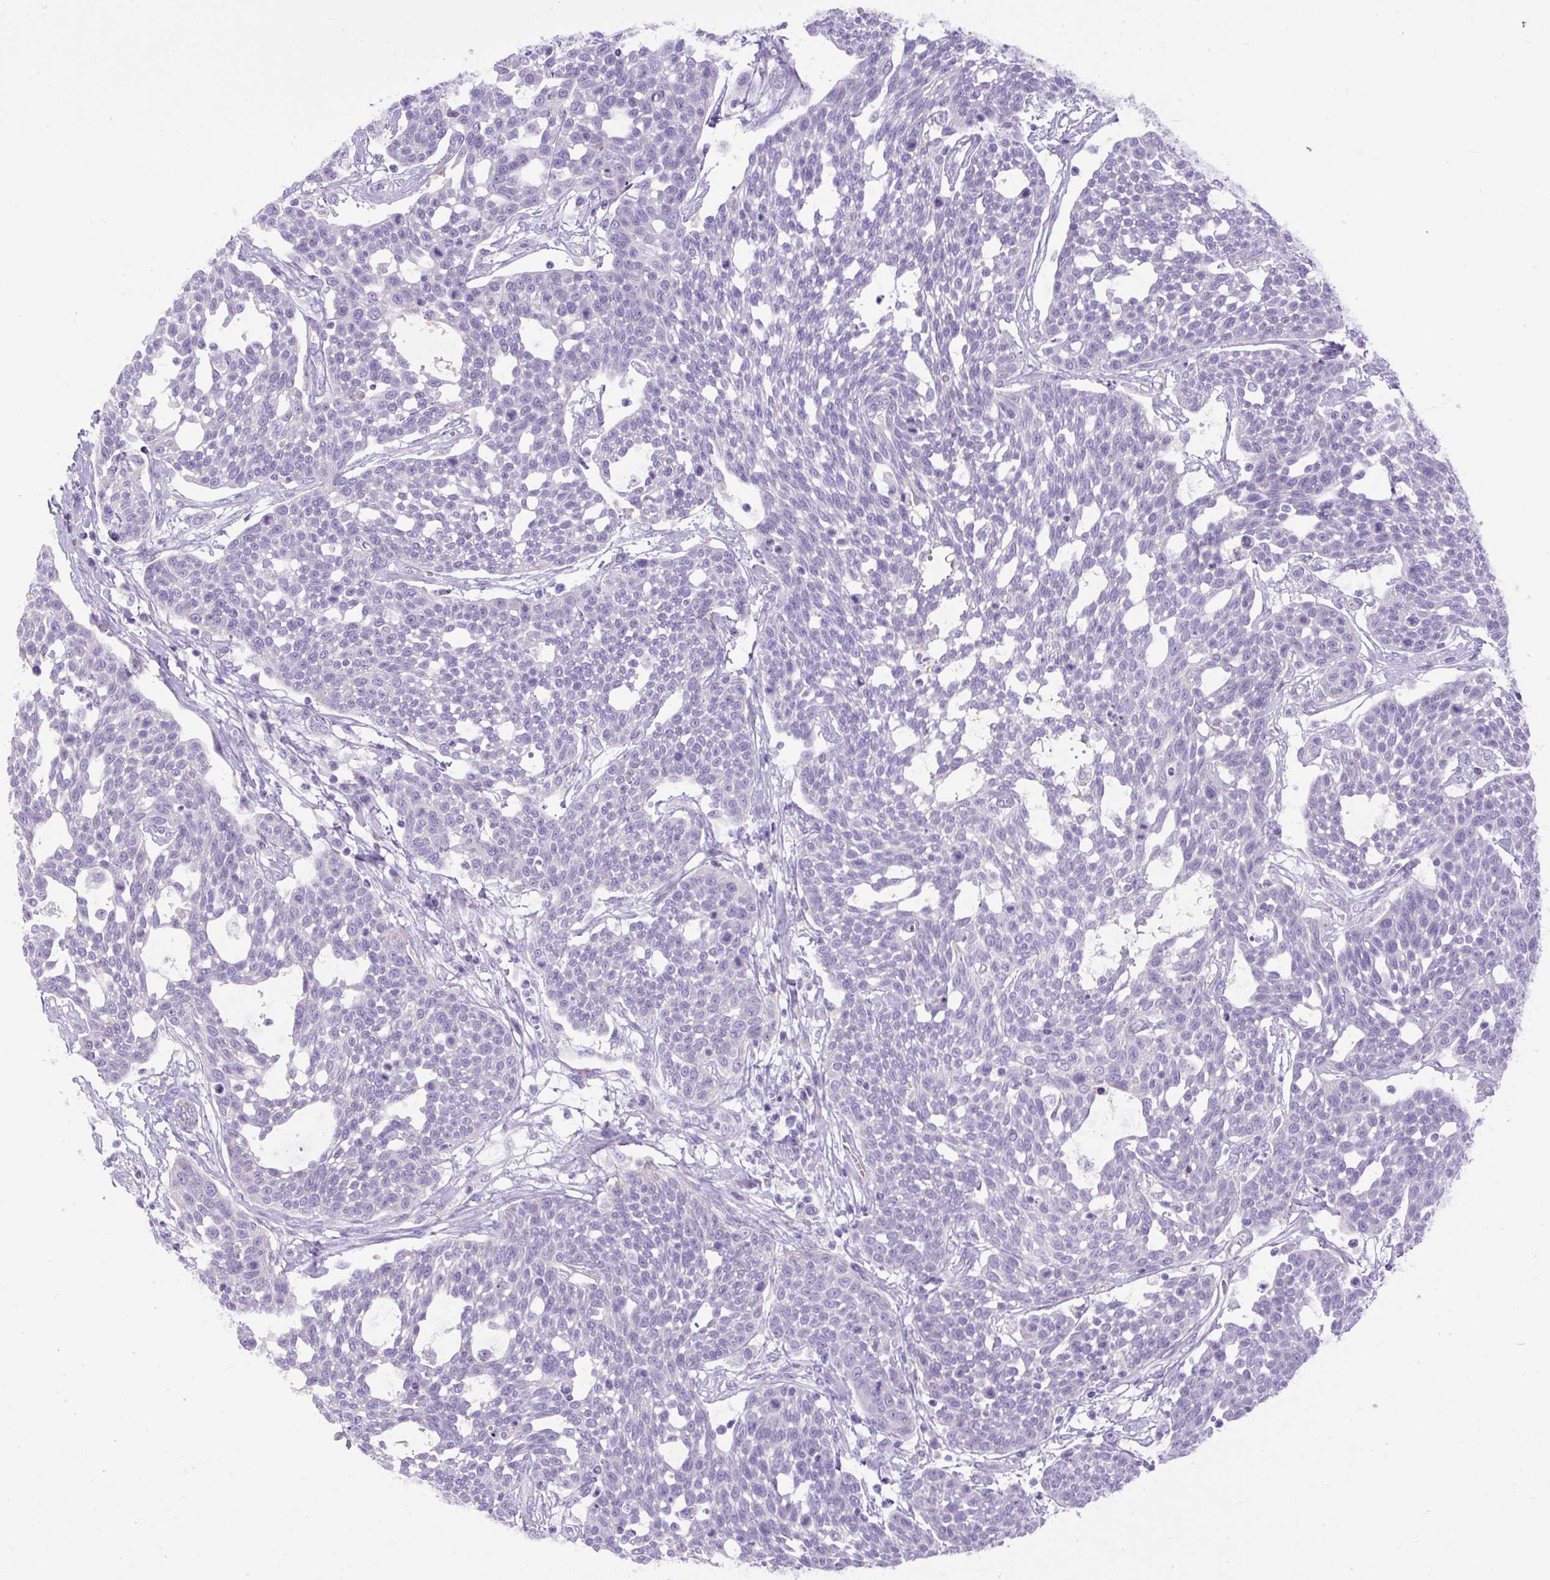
{"staining": {"intensity": "negative", "quantity": "none", "location": "none"}, "tissue": "cervical cancer", "cell_type": "Tumor cells", "image_type": "cancer", "snomed": [{"axis": "morphology", "description": "Squamous cell carcinoma, NOS"}, {"axis": "topography", "description": "Cervix"}], "caption": "Tumor cells show no significant positivity in squamous cell carcinoma (cervical).", "gene": "SPTBN5", "patient": {"sex": "female", "age": 34}}